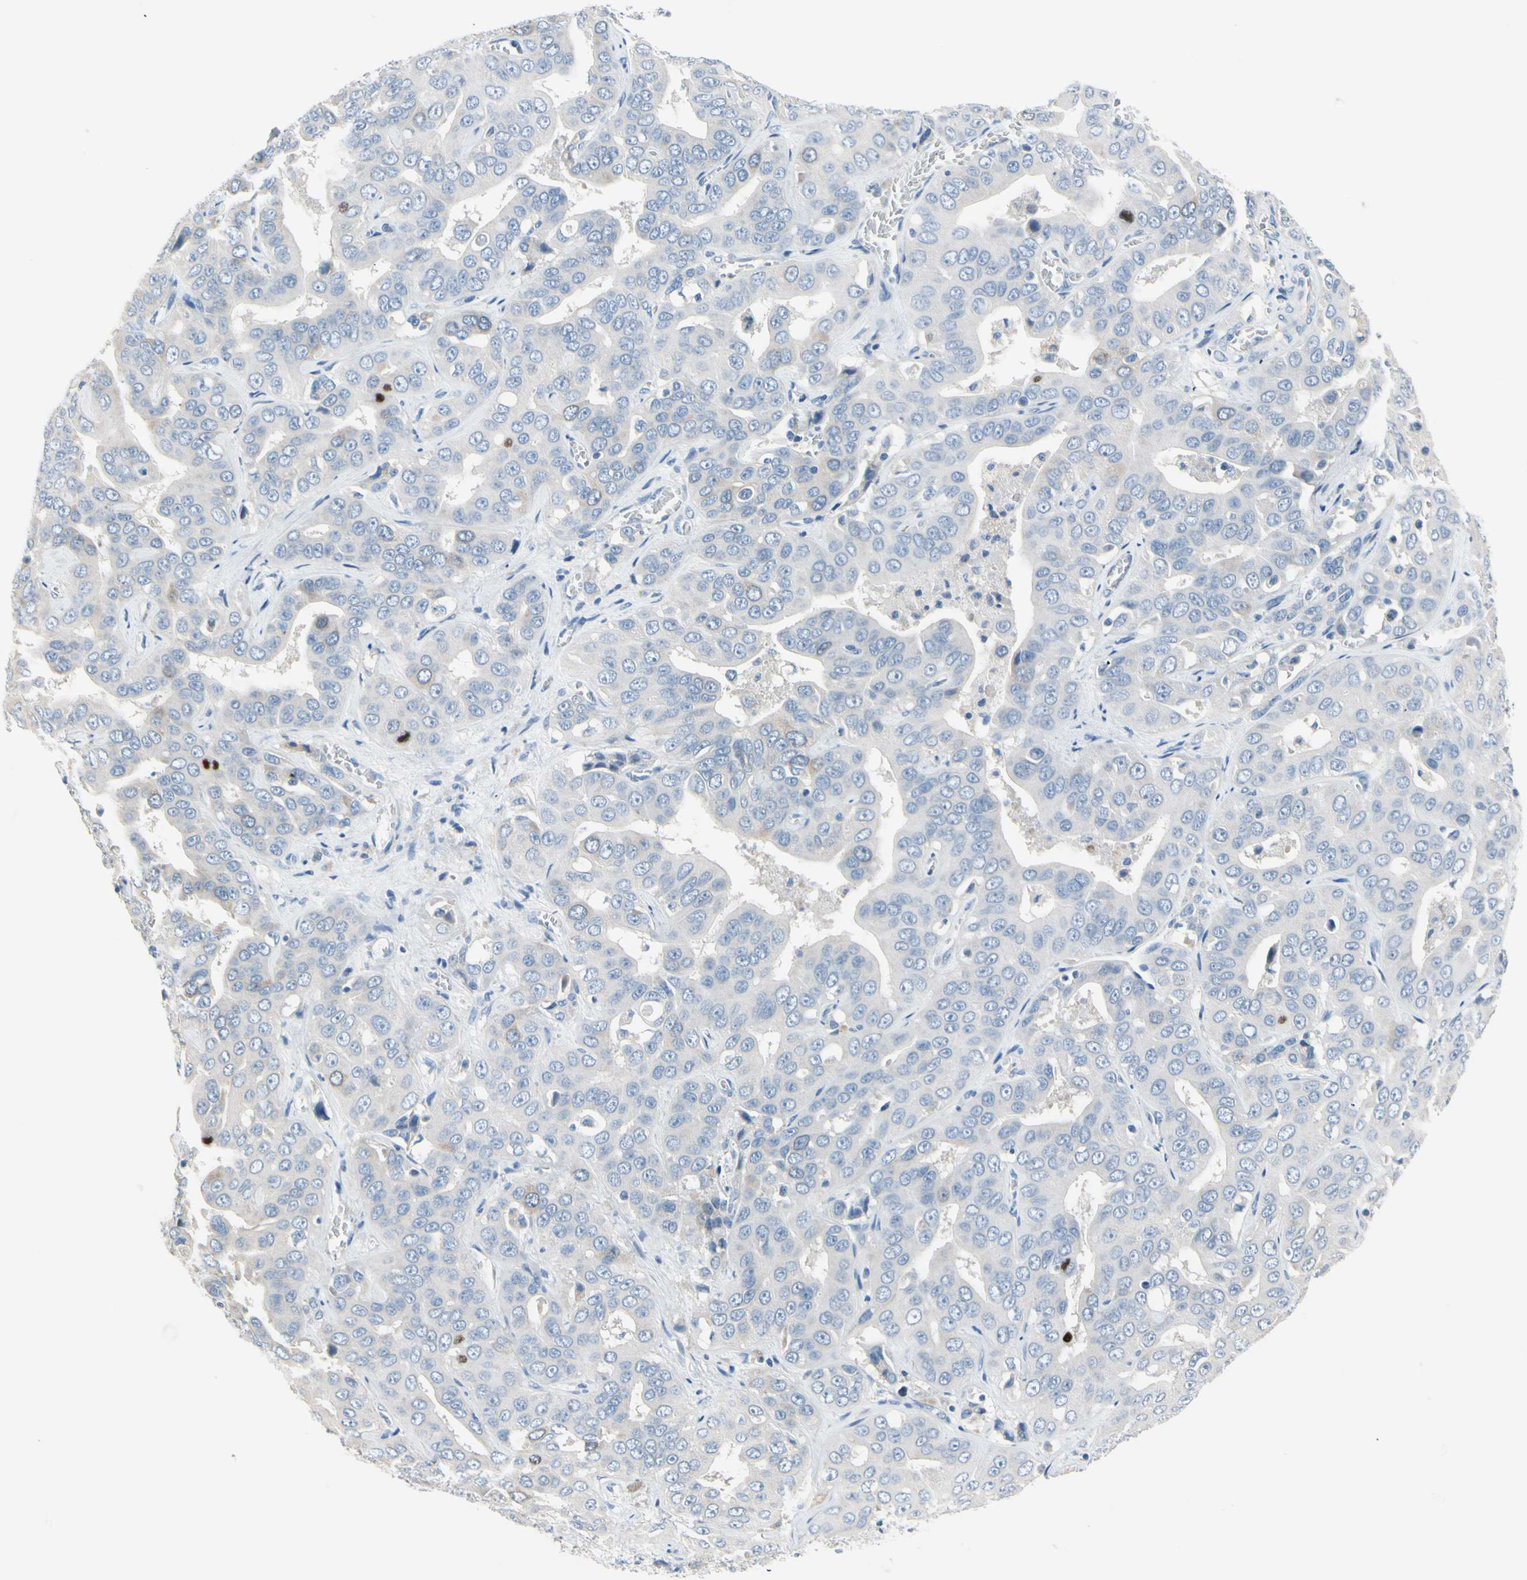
{"staining": {"intensity": "weak", "quantity": "<25%", "location": "cytoplasmic/membranous"}, "tissue": "liver cancer", "cell_type": "Tumor cells", "image_type": "cancer", "snomed": [{"axis": "morphology", "description": "Cholangiocarcinoma"}, {"axis": "topography", "description": "Liver"}], "caption": "Liver cholangiocarcinoma was stained to show a protein in brown. There is no significant expression in tumor cells.", "gene": "CKAP2", "patient": {"sex": "female", "age": 52}}